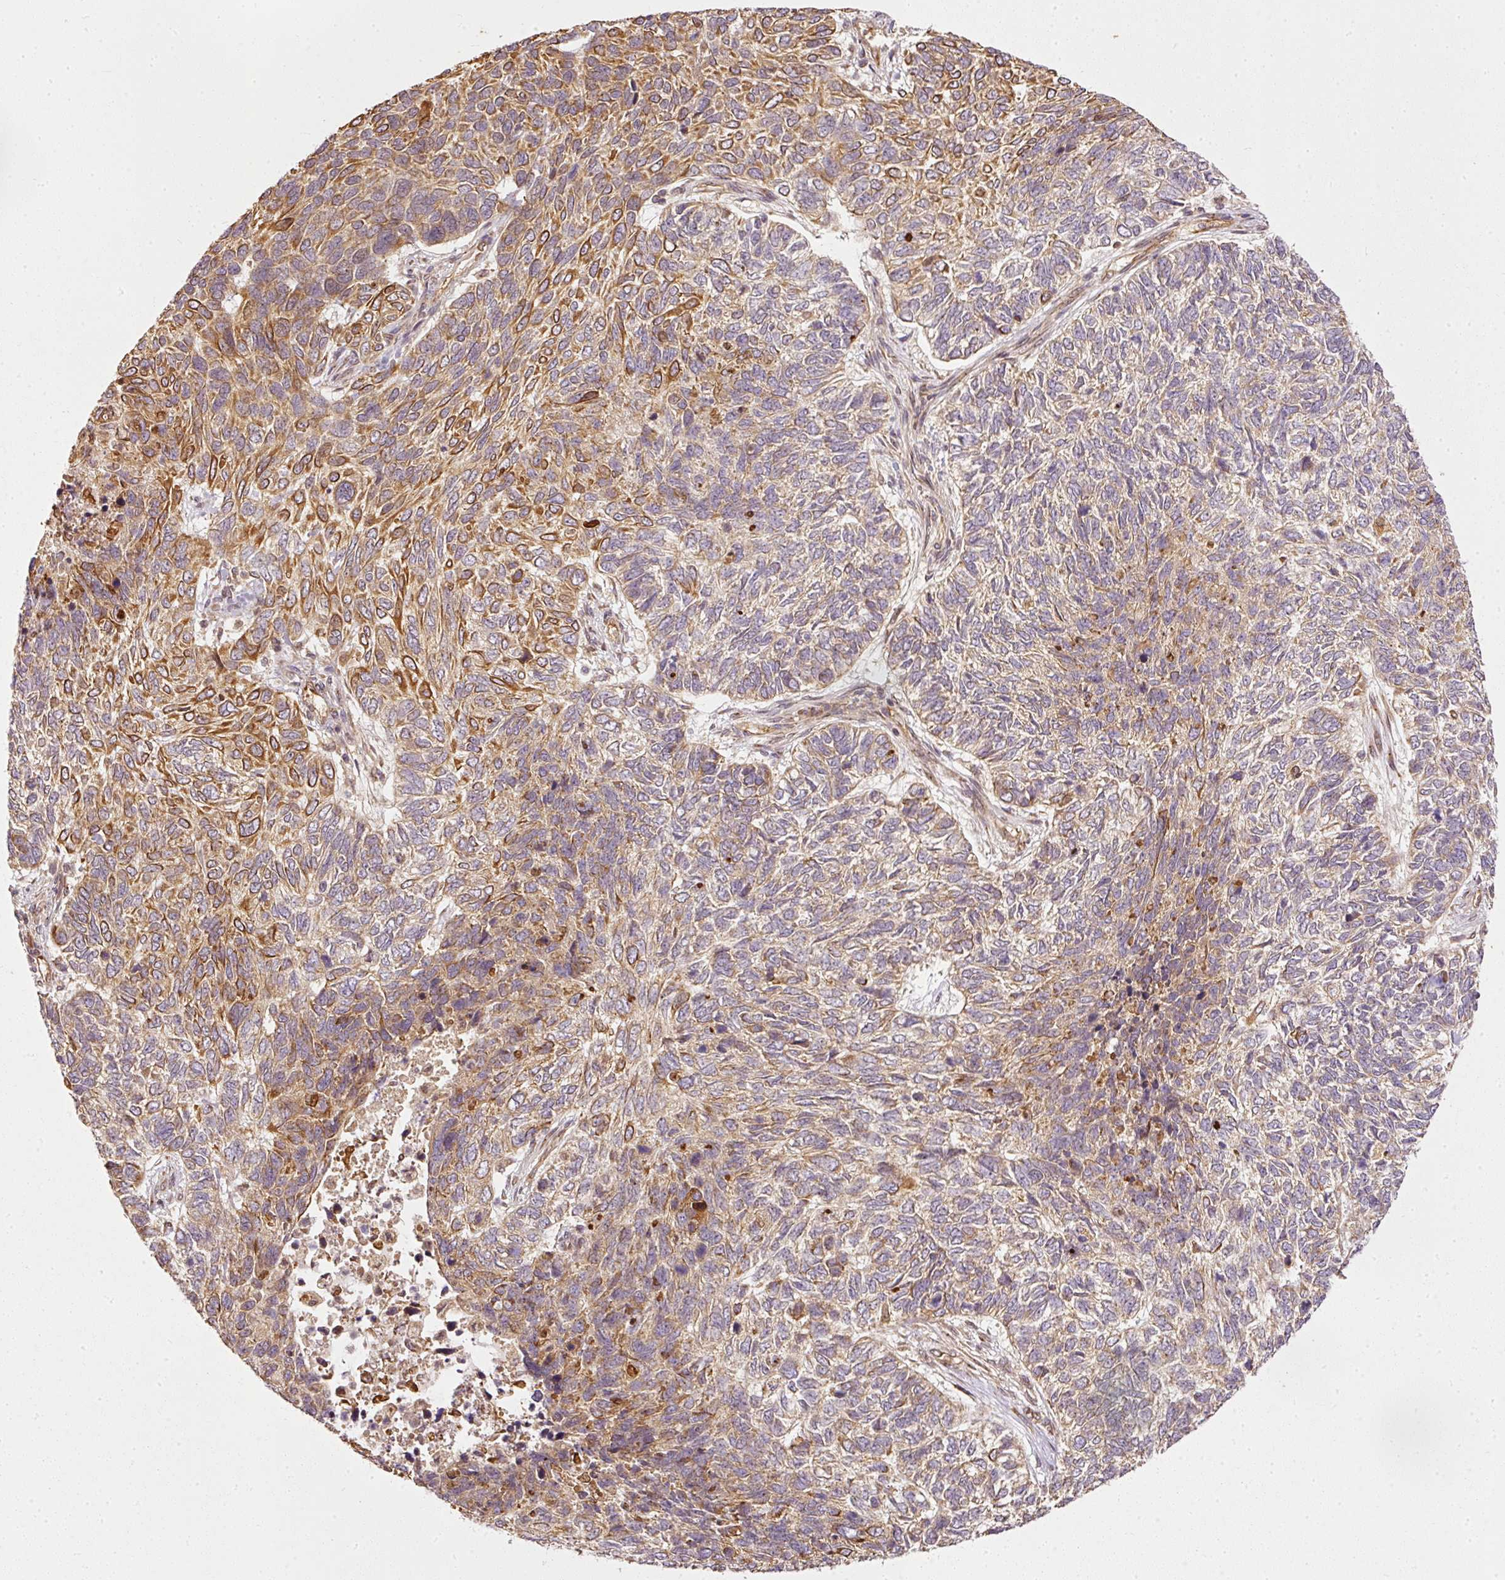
{"staining": {"intensity": "moderate", "quantity": "25%-75%", "location": "cytoplasmic/membranous"}, "tissue": "skin cancer", "cell_type": "Tumor cells", "image_type": "cancer", "snomed": [{"axis": "morphology", "description": "Basal cell carcinoma"}, {"axis": "topography", "description": "Skin"}], "caption": "A brown stain labels moderate cytoplasmic/membranous positivity of a protein in human skin basal cell carcinoma tumor cells. The staining was performed using DAB (3,3'-diaminobenzidine) to visualize the protein expression in brown, while the nuclei were stained in blue with hematoxylin (Magnification: 20x).", "gene": "MIF4GD", "patient": {"sex": "female", "age": 65}}